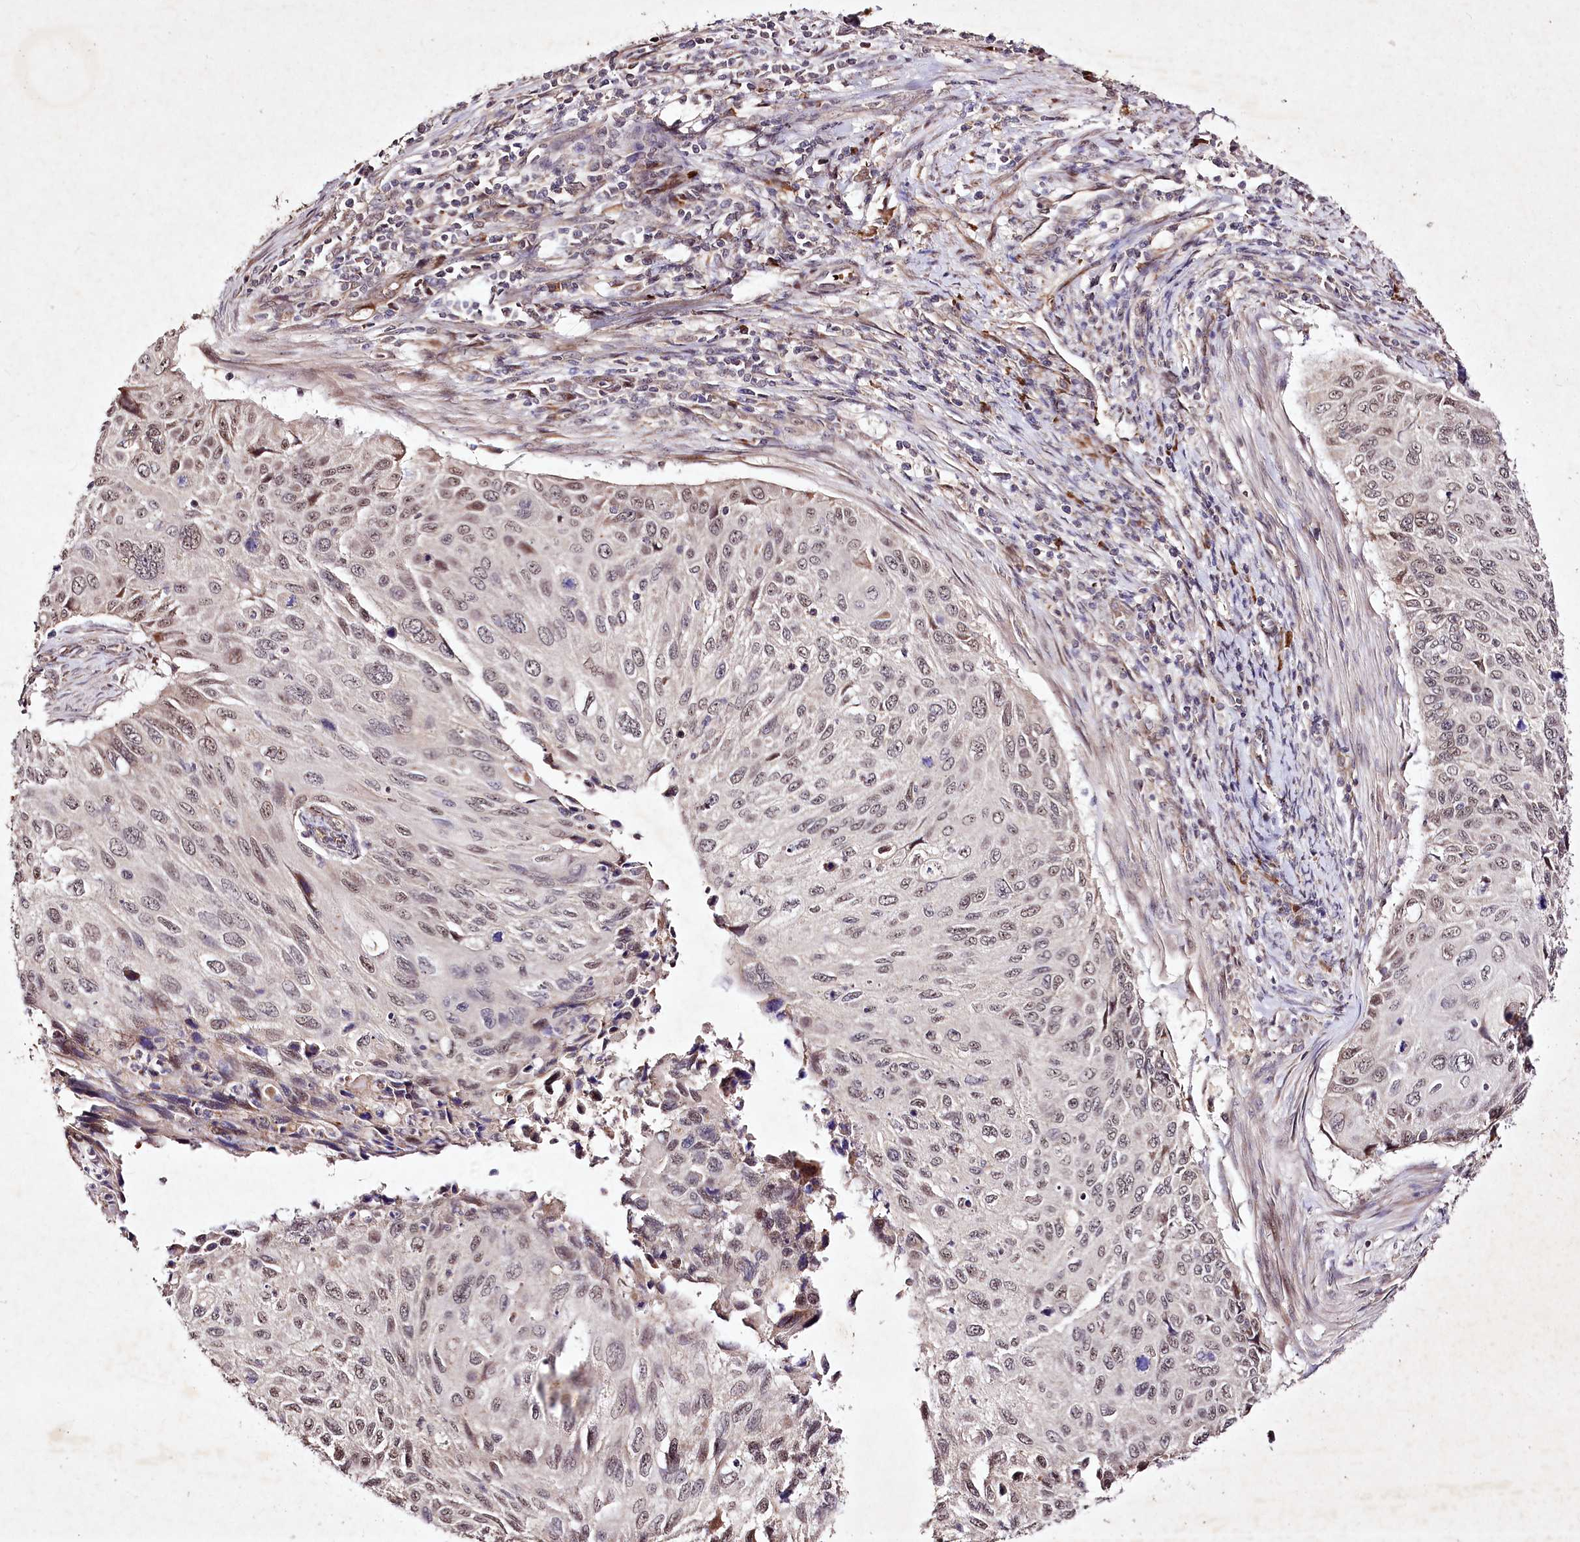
{"staining": {"intensity": "weak", "quantity": "25%-75%", "location": "nuclear"}, "tissue": "cervical cancer", "cell_type": "Tumor cells", "image_type": "cancer", "snomed": [{"axis": "morphology", "description": "Squamous cell carcinoma, NOS"}, {"axis": "topography", "description": "Cervix"}], "caption": "Immunohistochemistry (DAB) staining of human squamous cell carcinoma (cervical) exhibits weak nuclear protein staining in approximately 25%-75% of tumor cells.", "gene": "DMP1", "patient": {"sex": "female", "age": 70}}